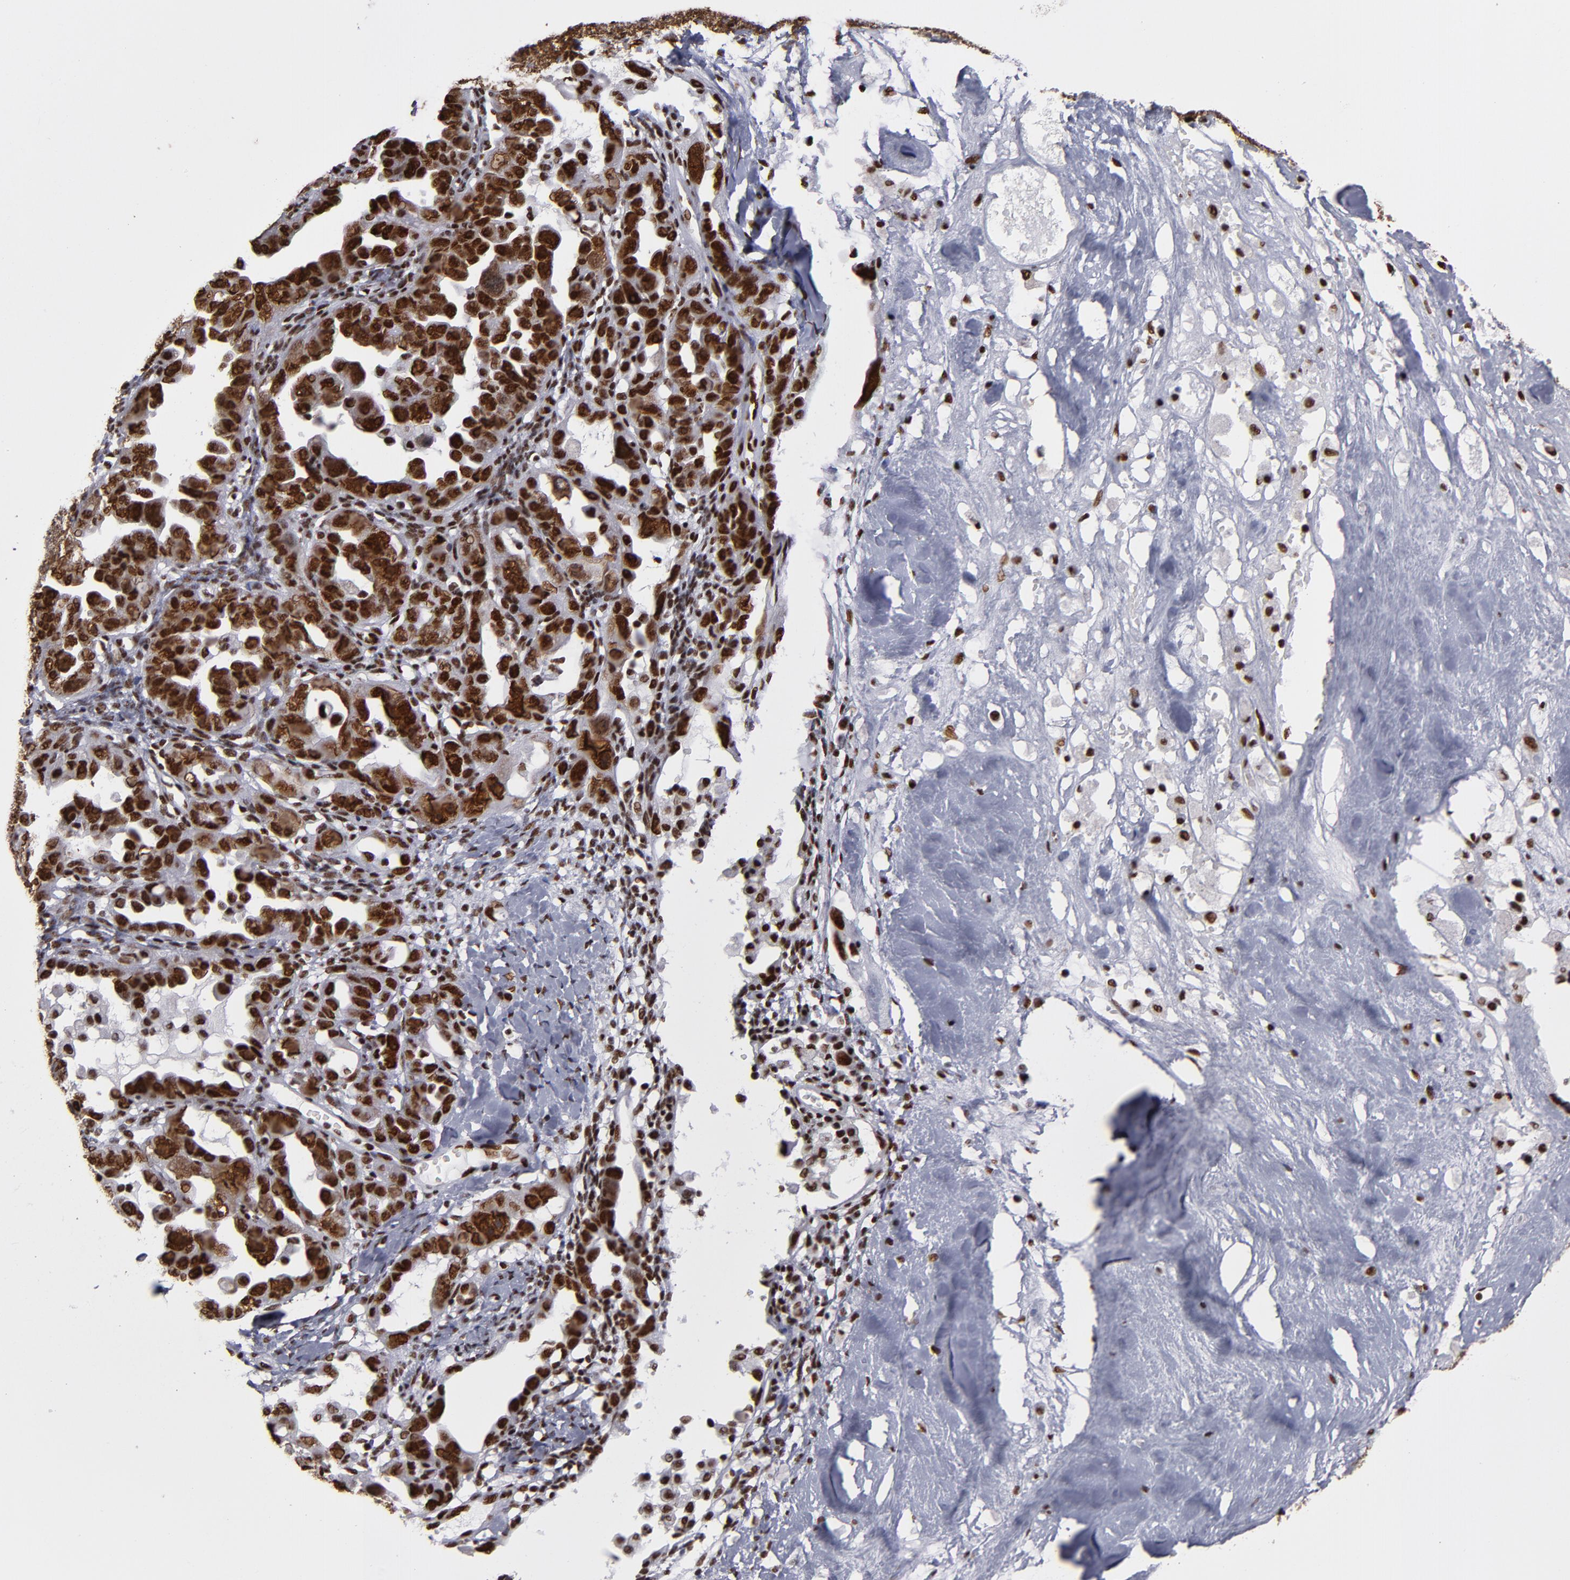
{"staining": {"intensity": "strong", "quantity": ">75%", "location": "nuclear"}, "tissue": "ovarian cancer", "cell_type": "Tumor cells", "image_type": "cancer", "snomed": [{"axis": "morphology", "description": "Cystadenocarcinoma, serous, NOS"}, {"axis": "topography", "description": "Ovary"}], "caption": "IHC micrograph of neoplastic tissue: ovarian cancer (serous cystadenocarcinoma) stained using immunohistochemistry exhibits high levels of strong protein expression localized specifically in the nuclear of tumor cells, appearing as a nuclear brown color.", "gene": "MRE11", "patient": {"sex": "female", "age": 66}}